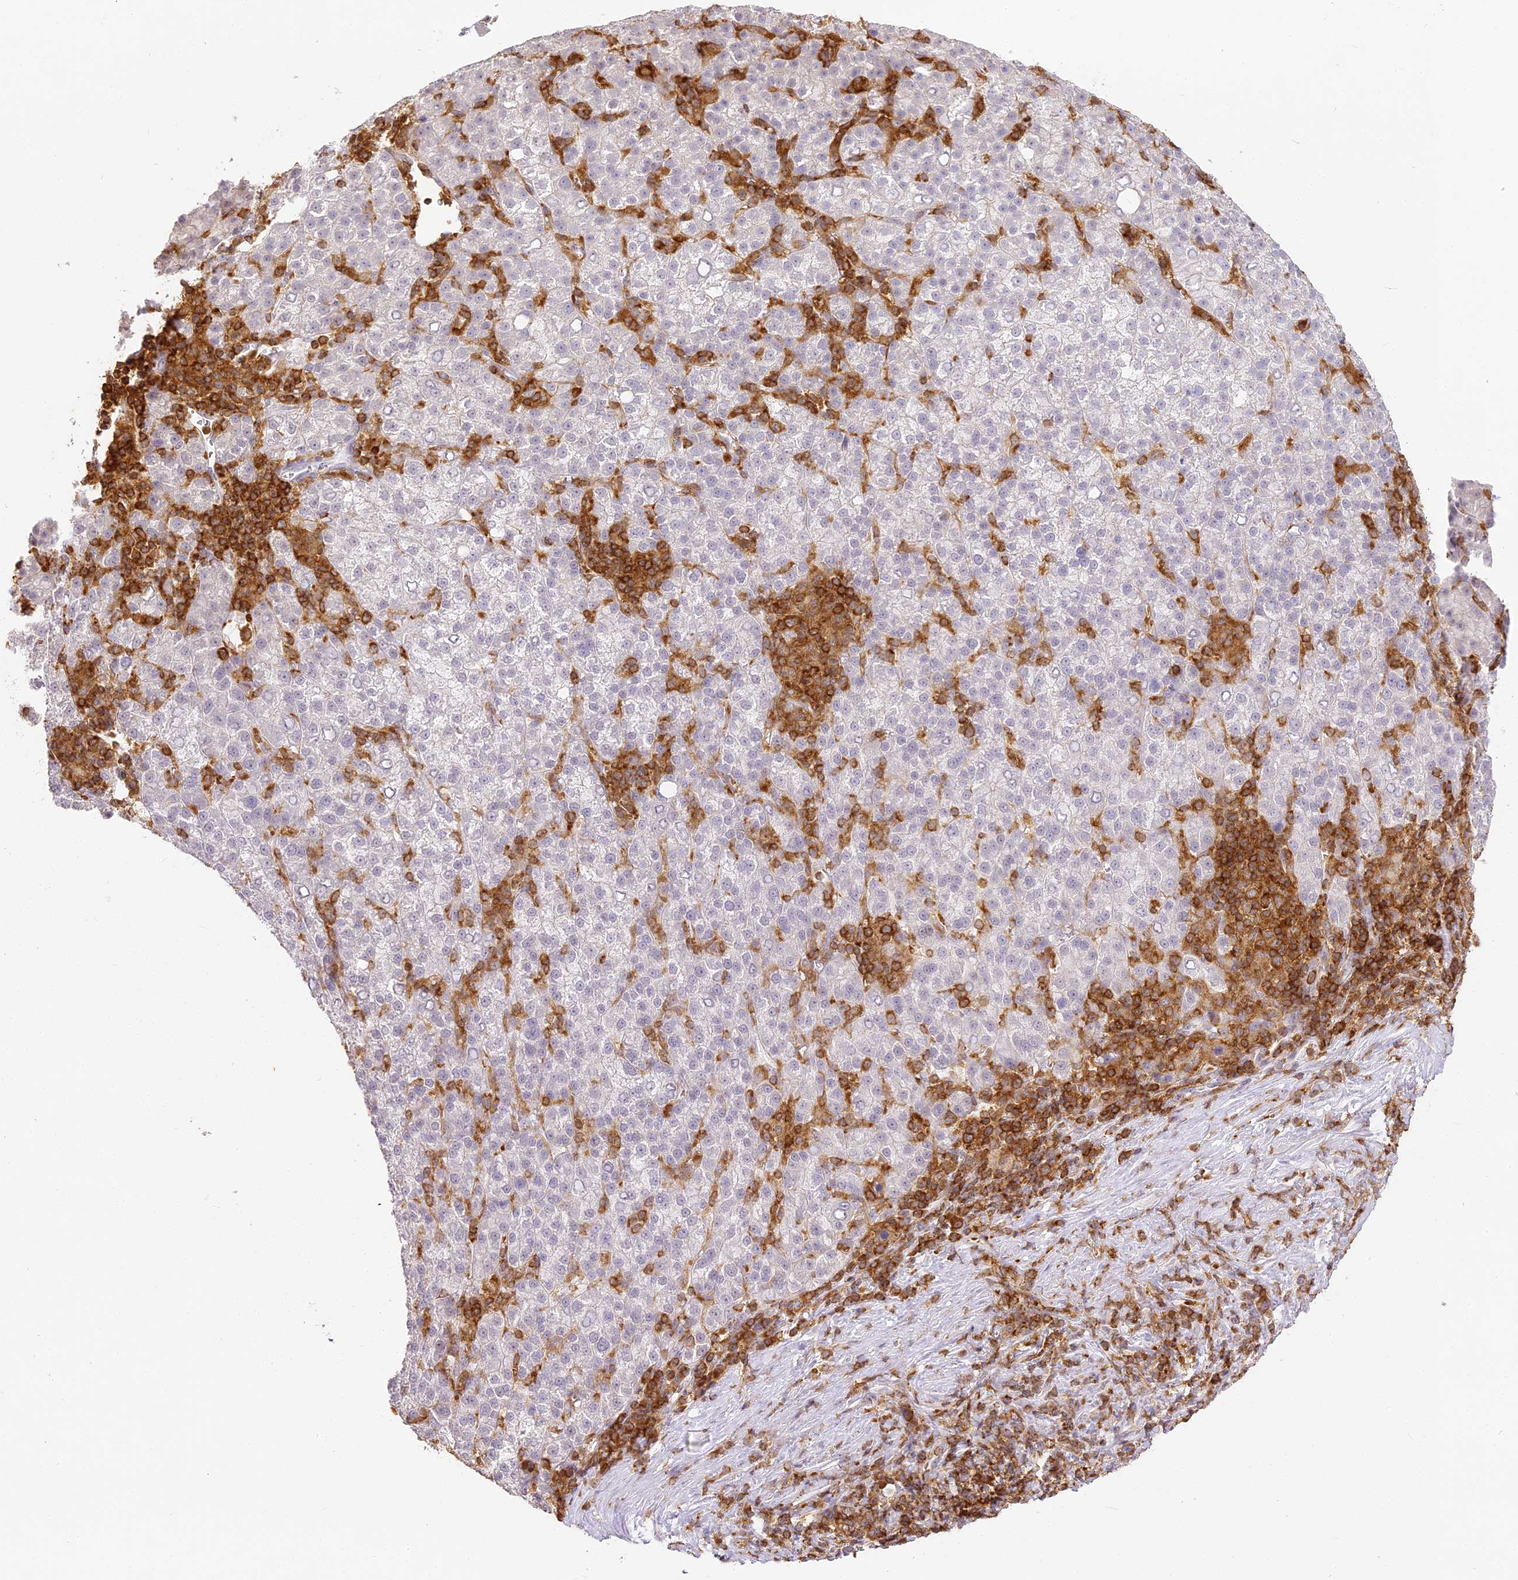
{"staining": {"intensity": "negative", "quantity": "none", "location": "none"}, "tissue": "liver cancer", "cell_type": "Tumor cells", "image_type": "cancer", "snomed": [{"axis": "morphology", "description": "Carcinoma, Hepatocellular, NOS"}, {"axis": "topography", "description": "Liver"}], "caption": "This is an immunohistochemistry image of human liver hepatocellular carcinoma. There is no expression in tumor cells.", "gene": "DOCK2", "patient": {"sex": "female", "age": 58}}